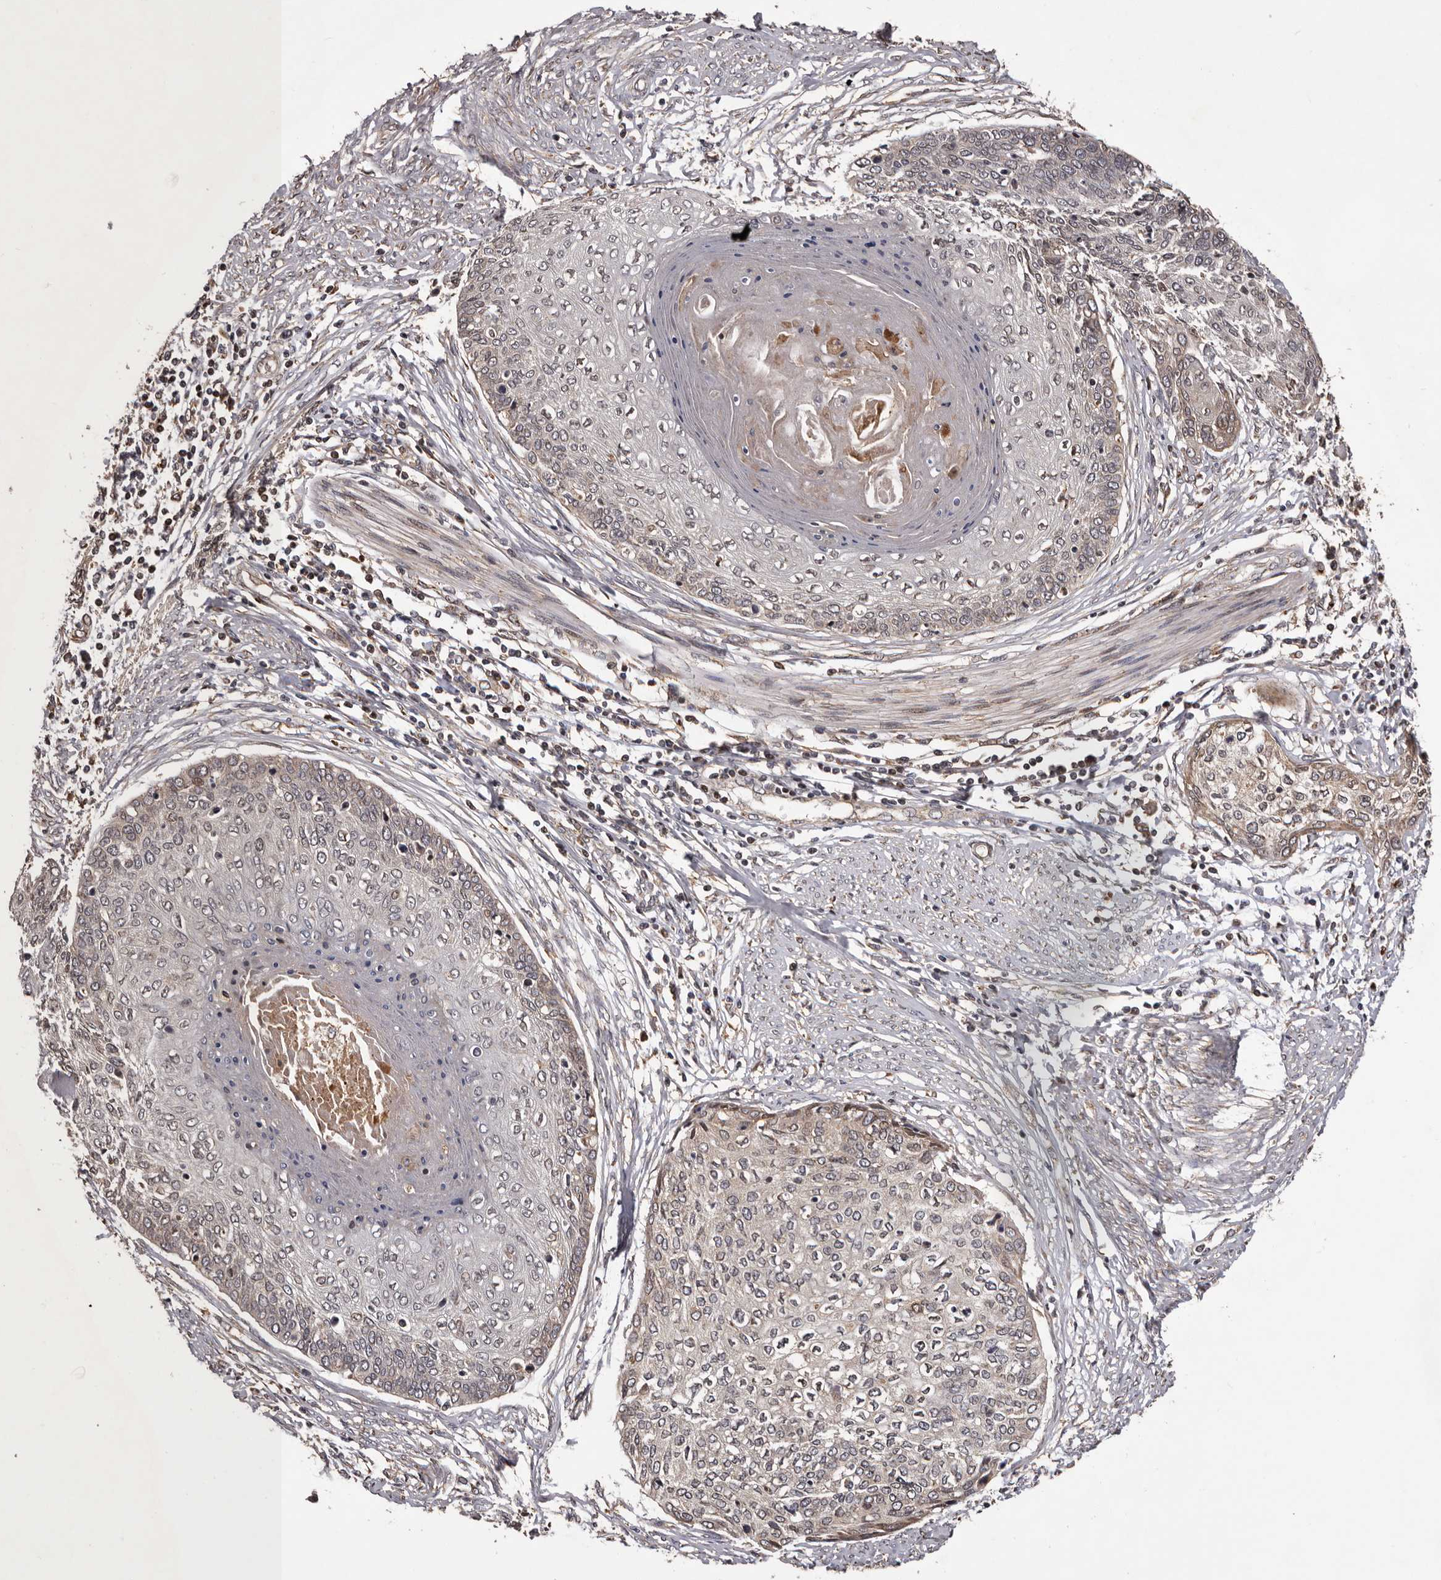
{"staining": {"intensity": "moderate", "quantity": "<25%", "location": "cytoplasmic/membranous"}, "tissue": "cervical cancer", "cell_type": "Tumor cells", "image_type": "cancer", "snomed": [{"axis": "morphology", "description": "Squamous cell carcinoma, NOS"}, {"axis": "topography", "description": "Cervix"}], "caption": "Moderate cytoplasmic/membranous positivity for a protein is seen in about <25% of tumor cells of cervical squamous cell carcinoma using IHC.", "gene": "GADD45B", "patient": {"sex": "female", "age": 37}}